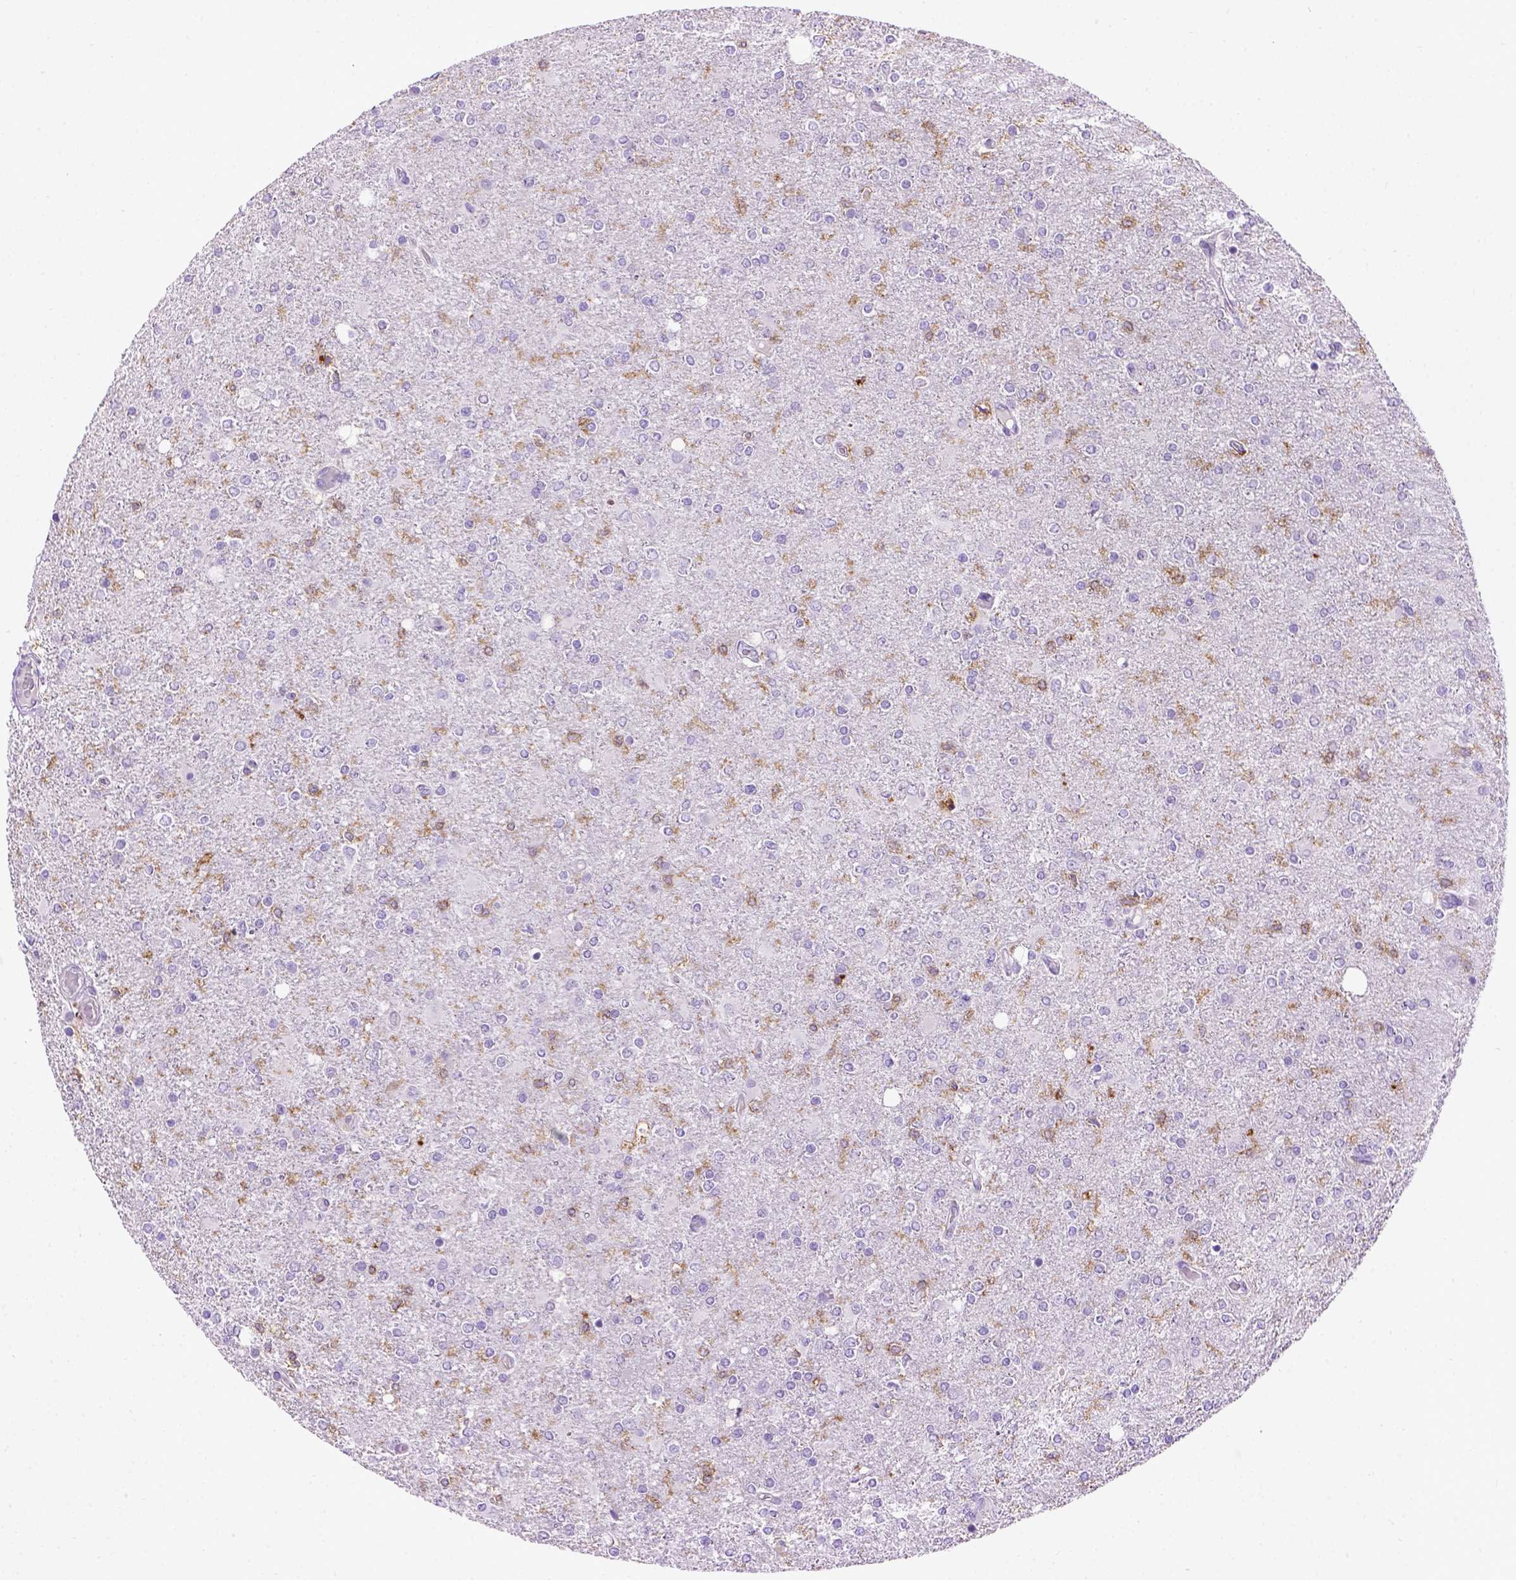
{"staining": {"intensity": "negative", "quantity": "none", "location": "none"}, "tissue": "glioma", "cell_type": "Tumor cells", "image_type": "cancer", "snomed": [{"axis": "morphology", "description": "Glioma, malignant, High grade"}, {"axis": "topography", "description": "Cerebral cortex"}], "caption": "An IHC image of glioma is shown. There is no staining in tumor cells of glioma.", "gene": "ITGAX", "patient": {"sex": "male", "age": 70}}